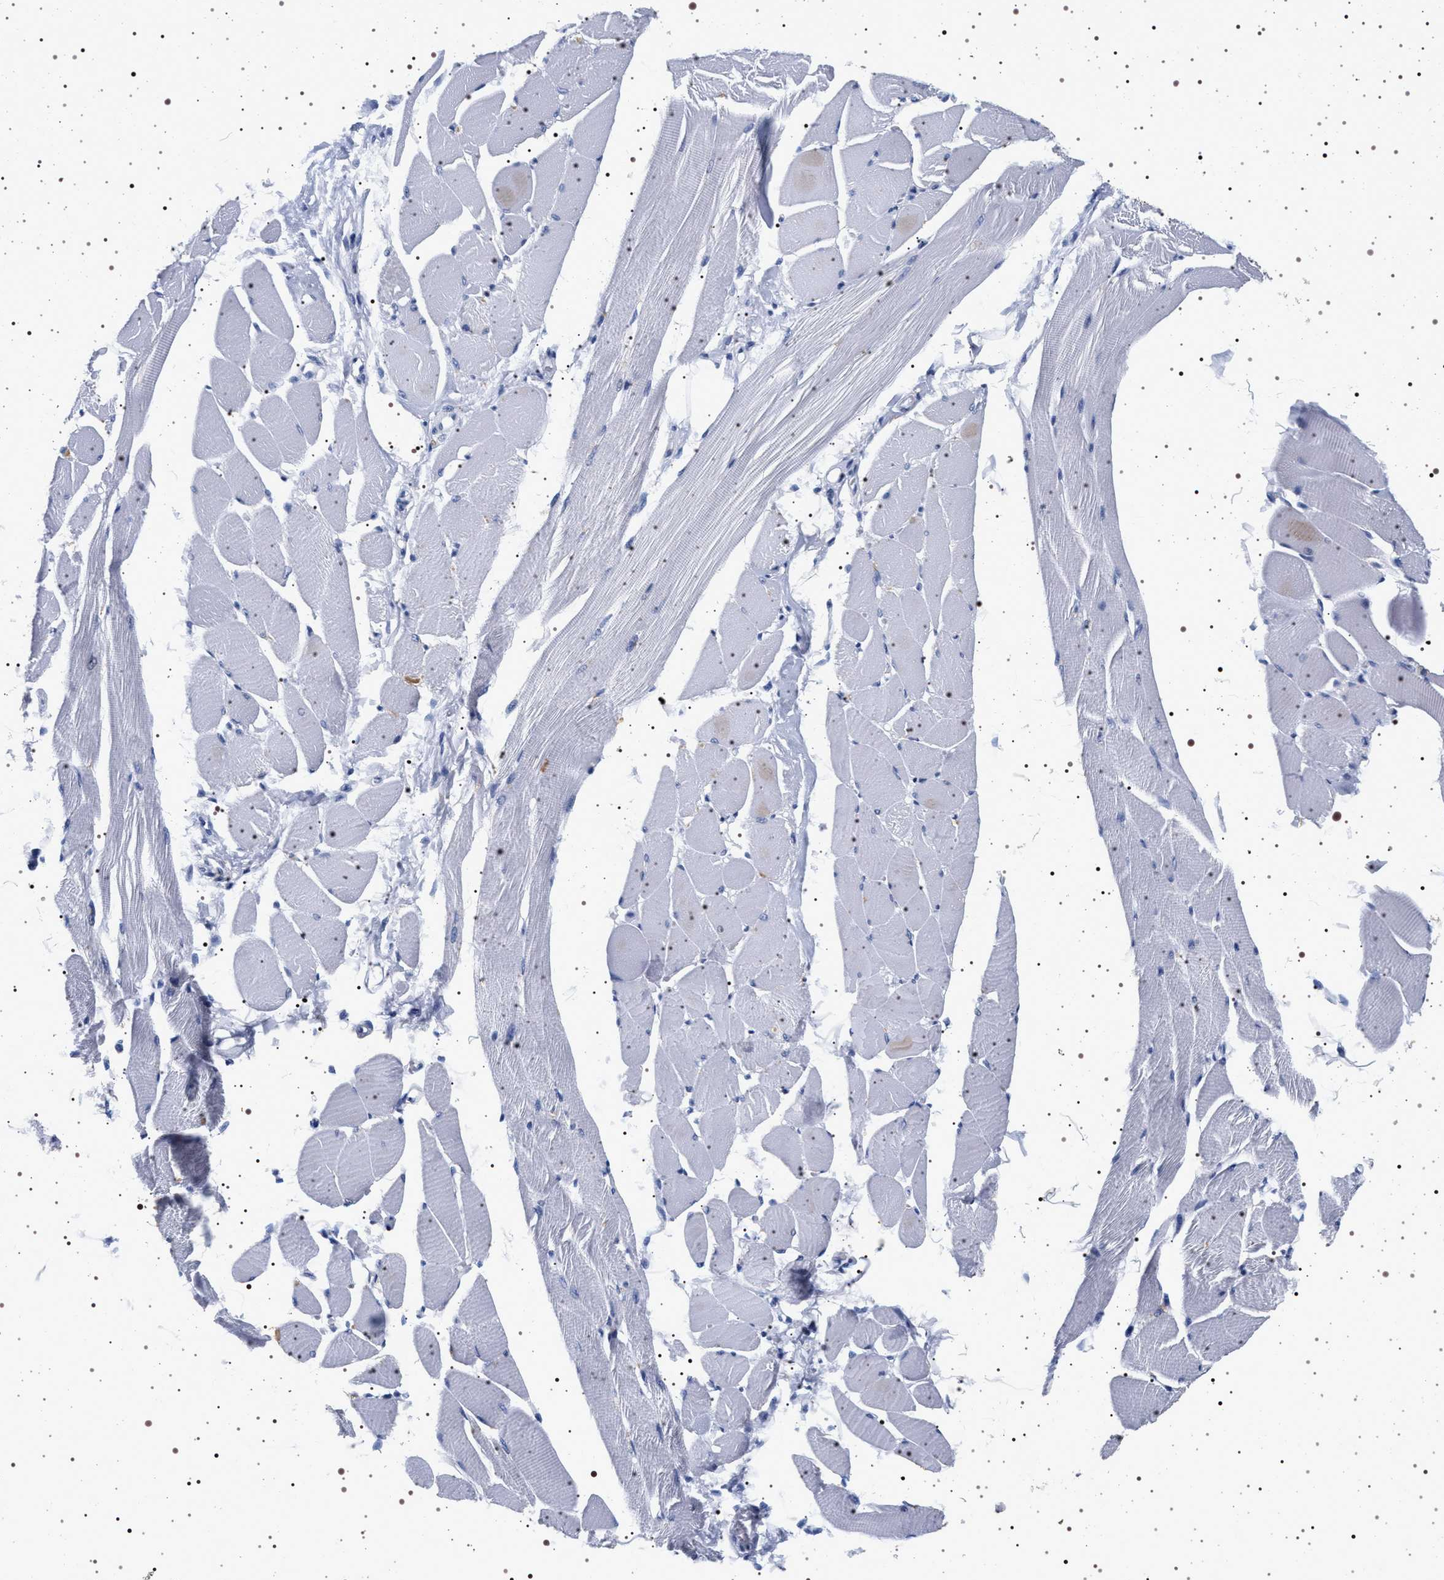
{"staining": {"intensity": "negative", "quantity": "none", "location": "none"}, "tissue": "skeletal muscle", "cell_type": "Myocytes", "image_type": "normal", "snomed": [{"axis": "morphology", "description": "Normal tissue, NOS"}, {"axis": "topography", "description": "Skeletal muscle"}, {"axis": "topography", "description": "Peripheral nerve tissue"}], "caption": "Human skeletal muscle stained for a protein using immunohistochemistry exhibits no expression in myocytes.", "gene": "SYN1", "patient": {"sex": "female", "age": 84}}